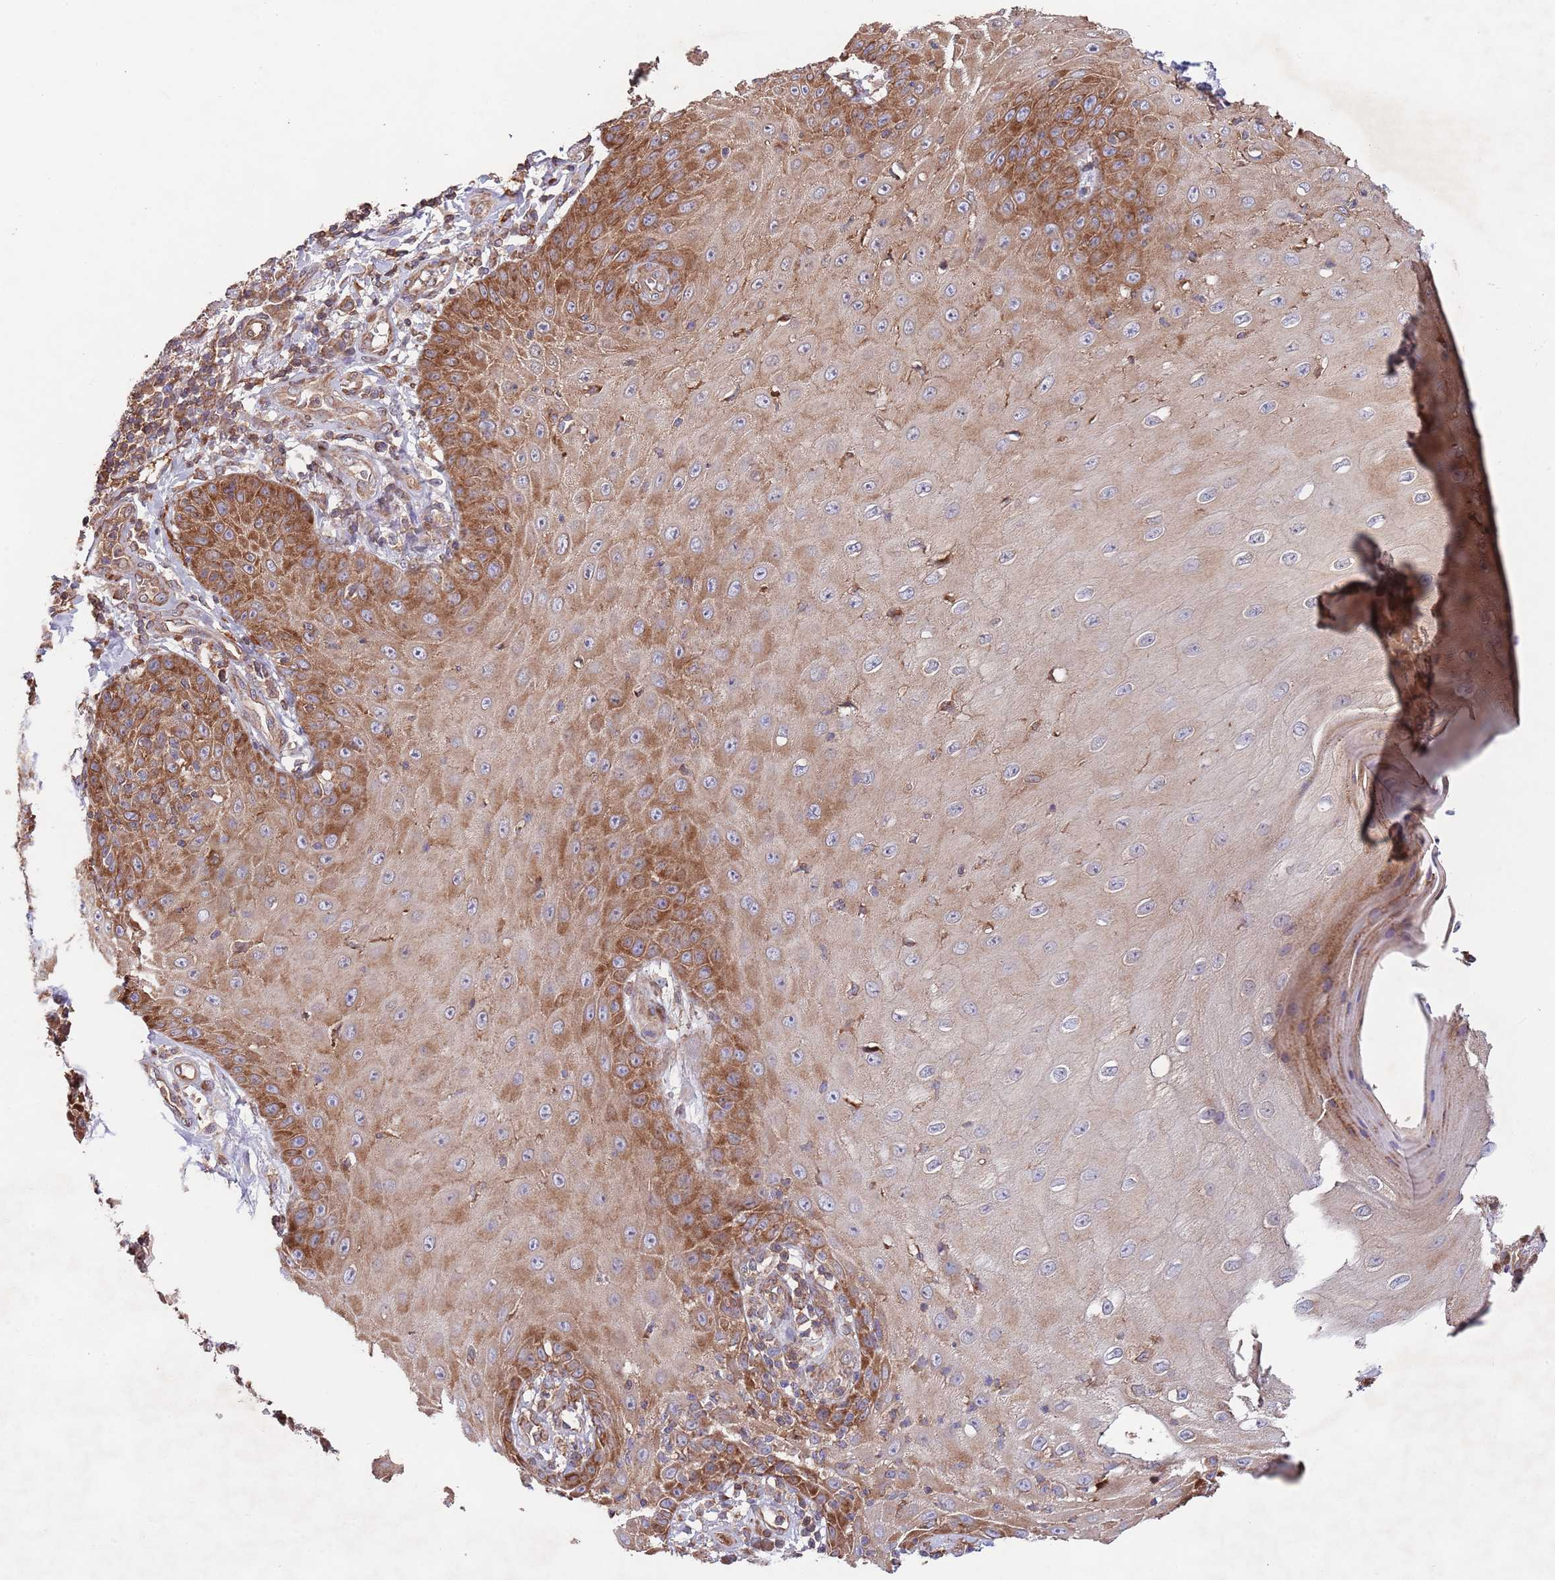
{"staining": {"intensity": "moderate", "quantity": "25%-75%", "location": "cytoplasmic/membranous"}, "tissue": "skin cancer", "cell_type": "Tumor cells", "image_type": "cancer", "snomed": [{"axis": "morphology", "description": "Squamous cell carcinoma, NOS"}, {"axis": "topography", "description": "Skin"}], "caption": "DAB immunohistochemical staining of skin squamous cell carcinoma demonstrates moderate cytoplasmic/membranous protein staining in about 25%-75% of tumor cells. (DAB = brown stain, brightfield microscopy at high magnification).", "gene": "RNF19B", "patient": {"sex": "male", "age": 70}}